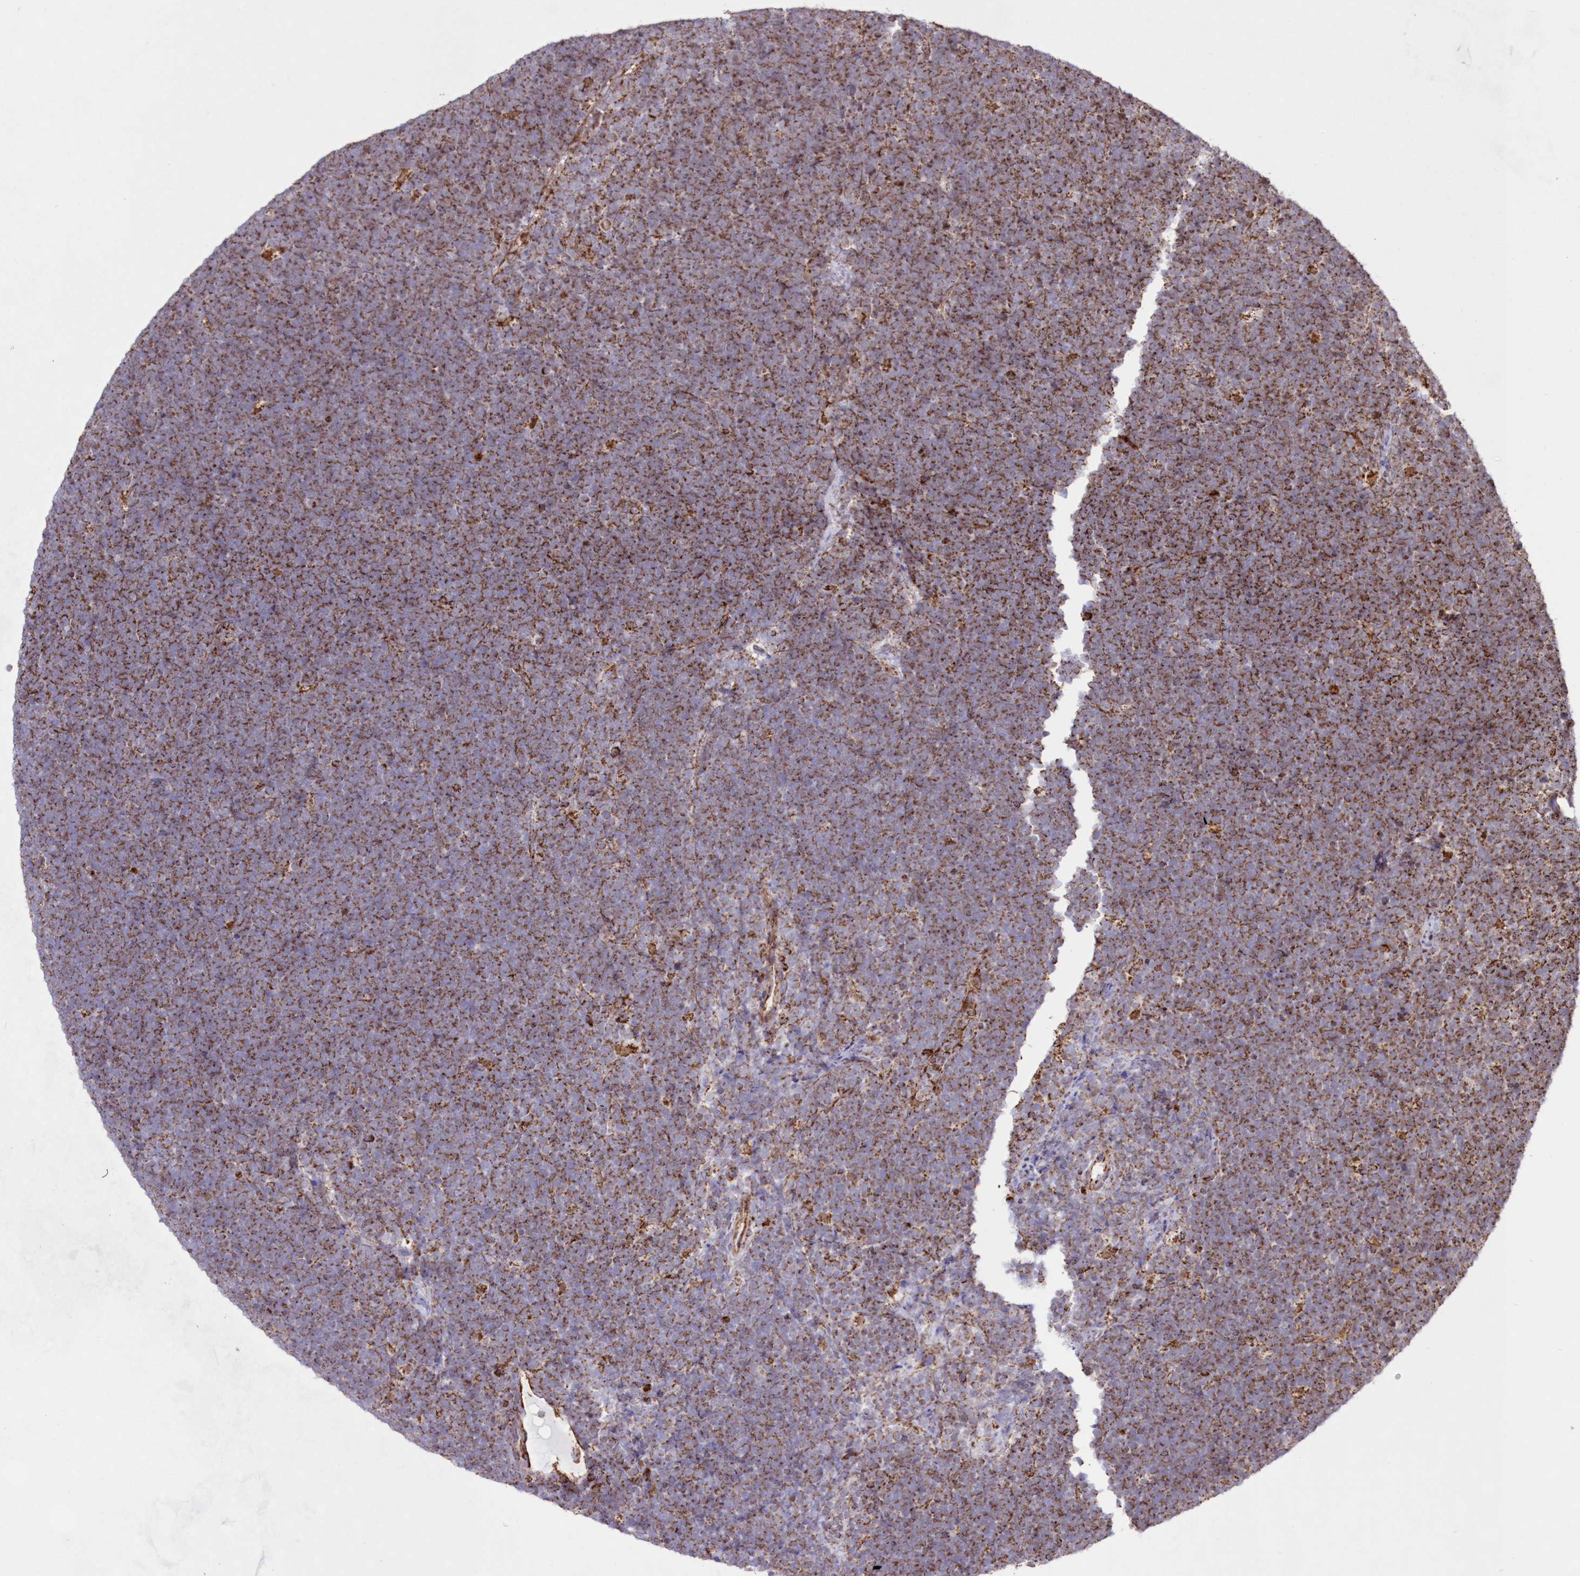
{"staining": {"intensity": "moderate", "quantity": ">75%", "location": "cytoplasmic/membranous"}, "tissue": "lymphoma", "cell_type": "Tumor cells", "image_type": "cancer", "snomed": [{"axis": "morphology", "description": "Malignant lymphoma, non-Hodgkin's type, High grade"}, {"axis": "topography", "description": "Lymph node"}], "caption": "Immunohistochemical staining of human malignant lymphoma, non-Hodgkin's type (high-grade) reveals medium levels of moderate cytoplasmic/membranous protein expression in approximately >75% of tumor cells.", "gene": "HADHB", "patient": {"sex": "male", "age": 13}}